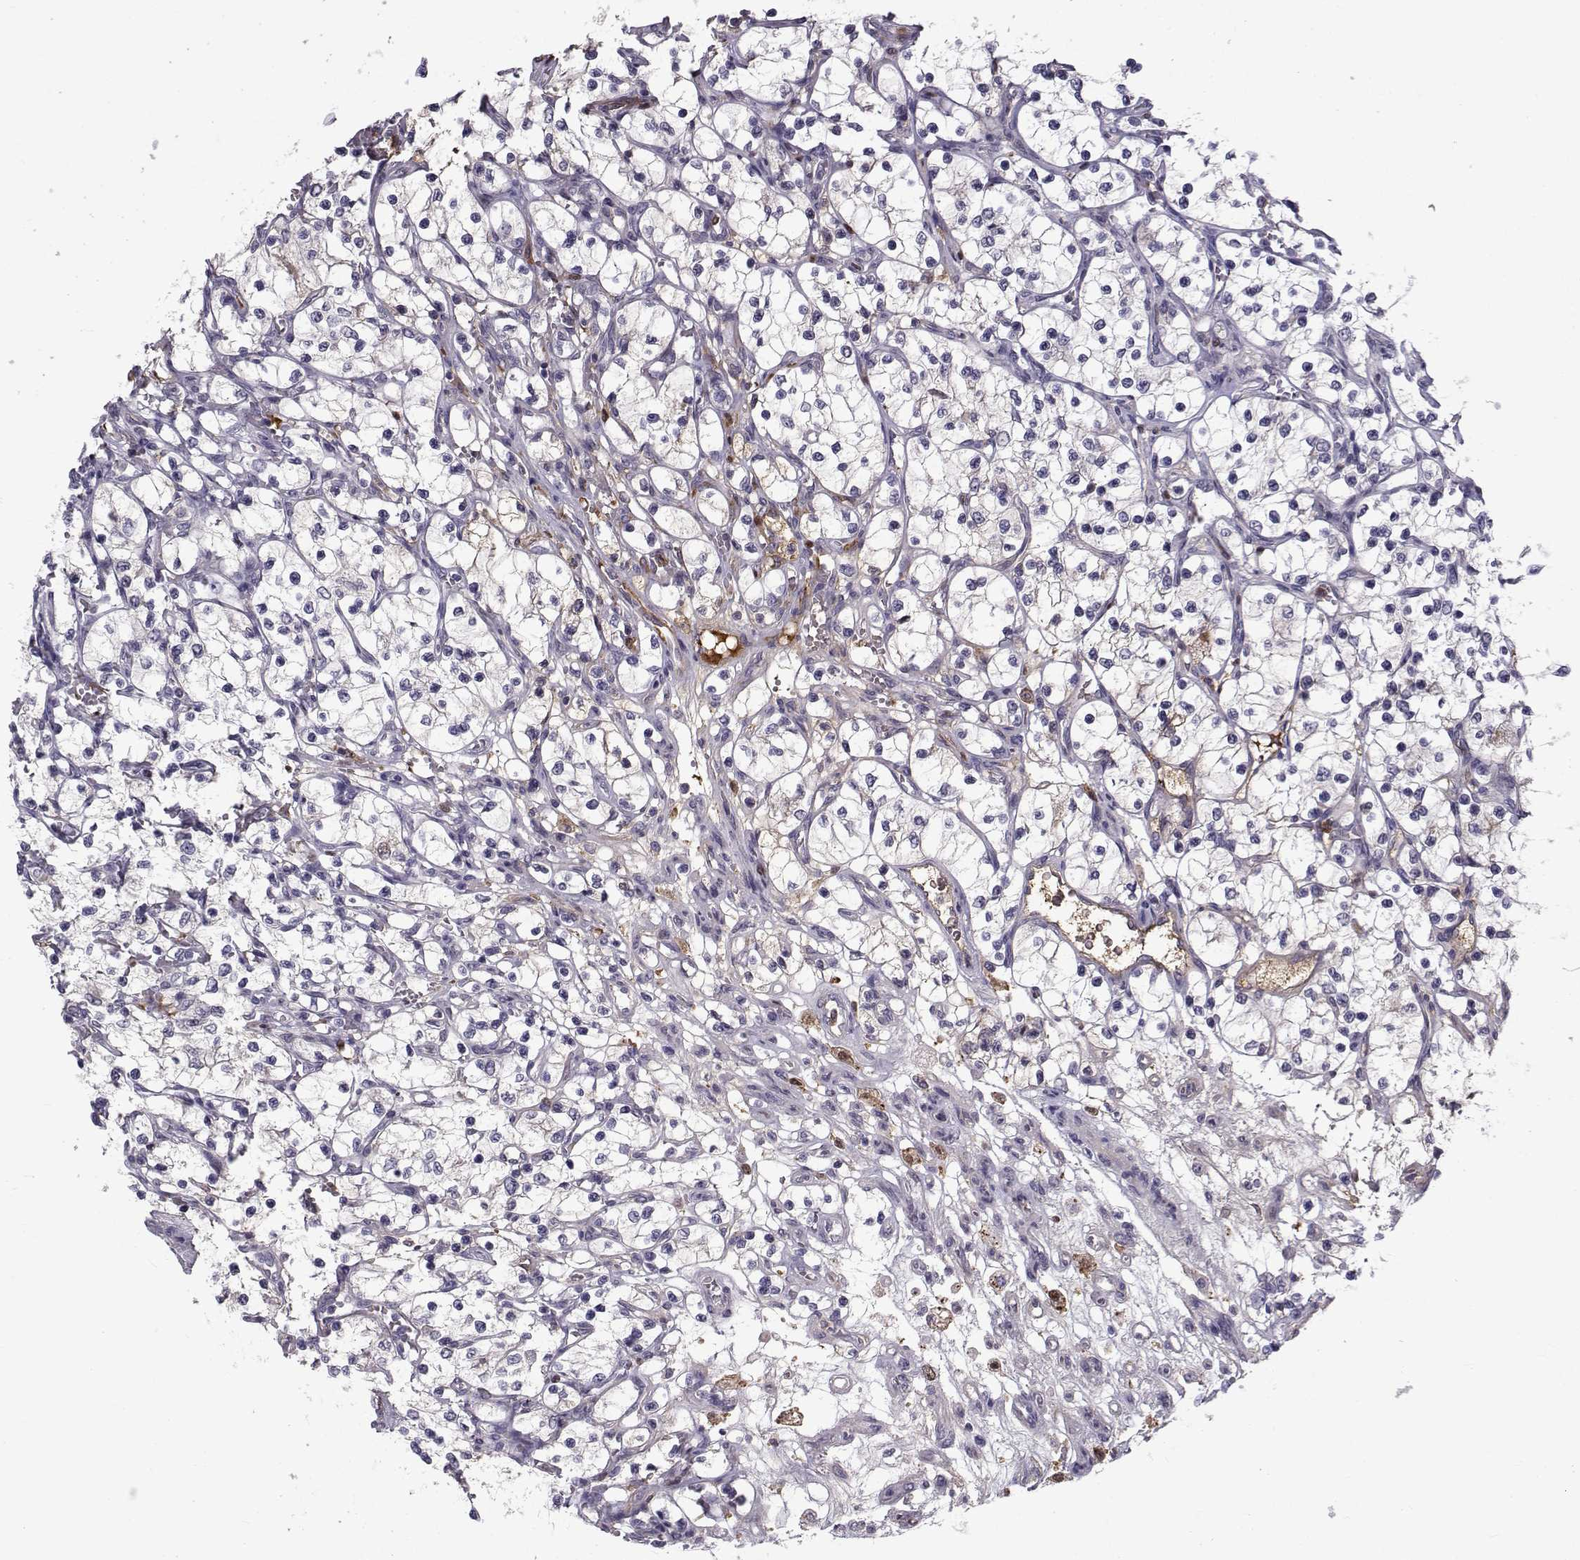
{"staining": {"intensity": "negative", "quantity": "none", "location": "none"}, "tissue": "renal cancer", "cell_type": "Tumor cells", "image_type": "cancer", "snomed": [{"axis": "morphology", "description": "Adenocarcinoma, NOS"}, {"axis": "topography", "description": "Kidney"}], "caption": "Immunohistochemistry (IHC) histopathology image of adenocarcinoma (renal) stained for a protein (brown), which demonstrates no positivity in tumor cells.", "gene": "TNFRSF11B", "patient": {"sex": "female", "age": 69}}